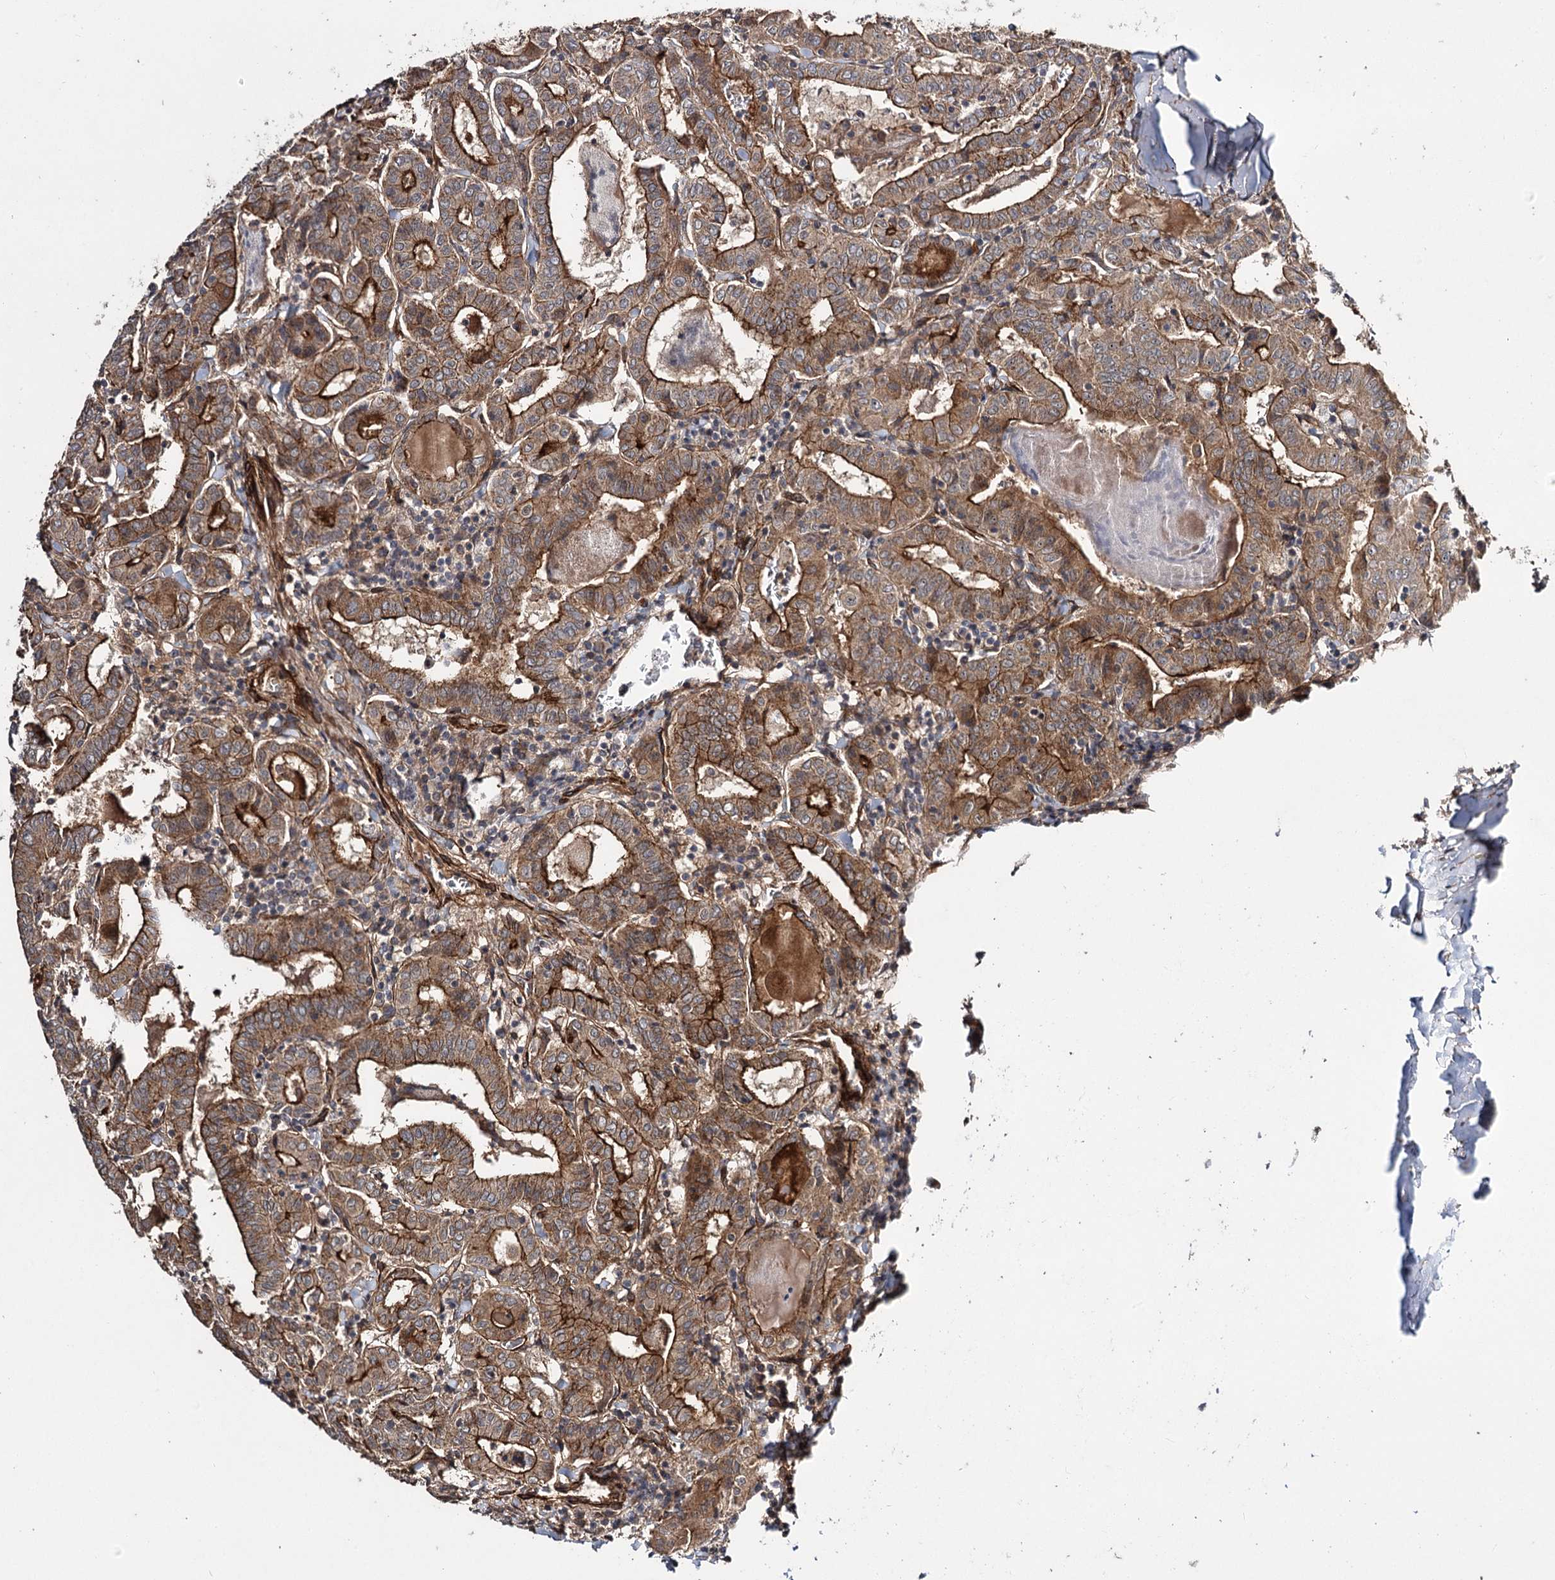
{"staining": {"intensity": "strong", "quantity": ">75%", "location": "cytoplasmic/membranous"}, "tissue": "thyroid cancer", "cell_type": "Tumor cells", "image_type": "cancer", "snomed": [{"axis": "morphology", "description": "Papillary adenocarcinoma, NOS"}, {"axis": "topography", "description": "Thyroid gland"}], "caption": "Protein expression analysis of thyroid cancer shows strong cytoplasmic/membranous staining in approximately >75% of tumor cells. The staining was performed using DAB, with brown indicating positive protein expression. Nuclei are stained blue with hematoxylin.", "gene": "MYO1C", "patient": {"sex": "female", "age": 72}}